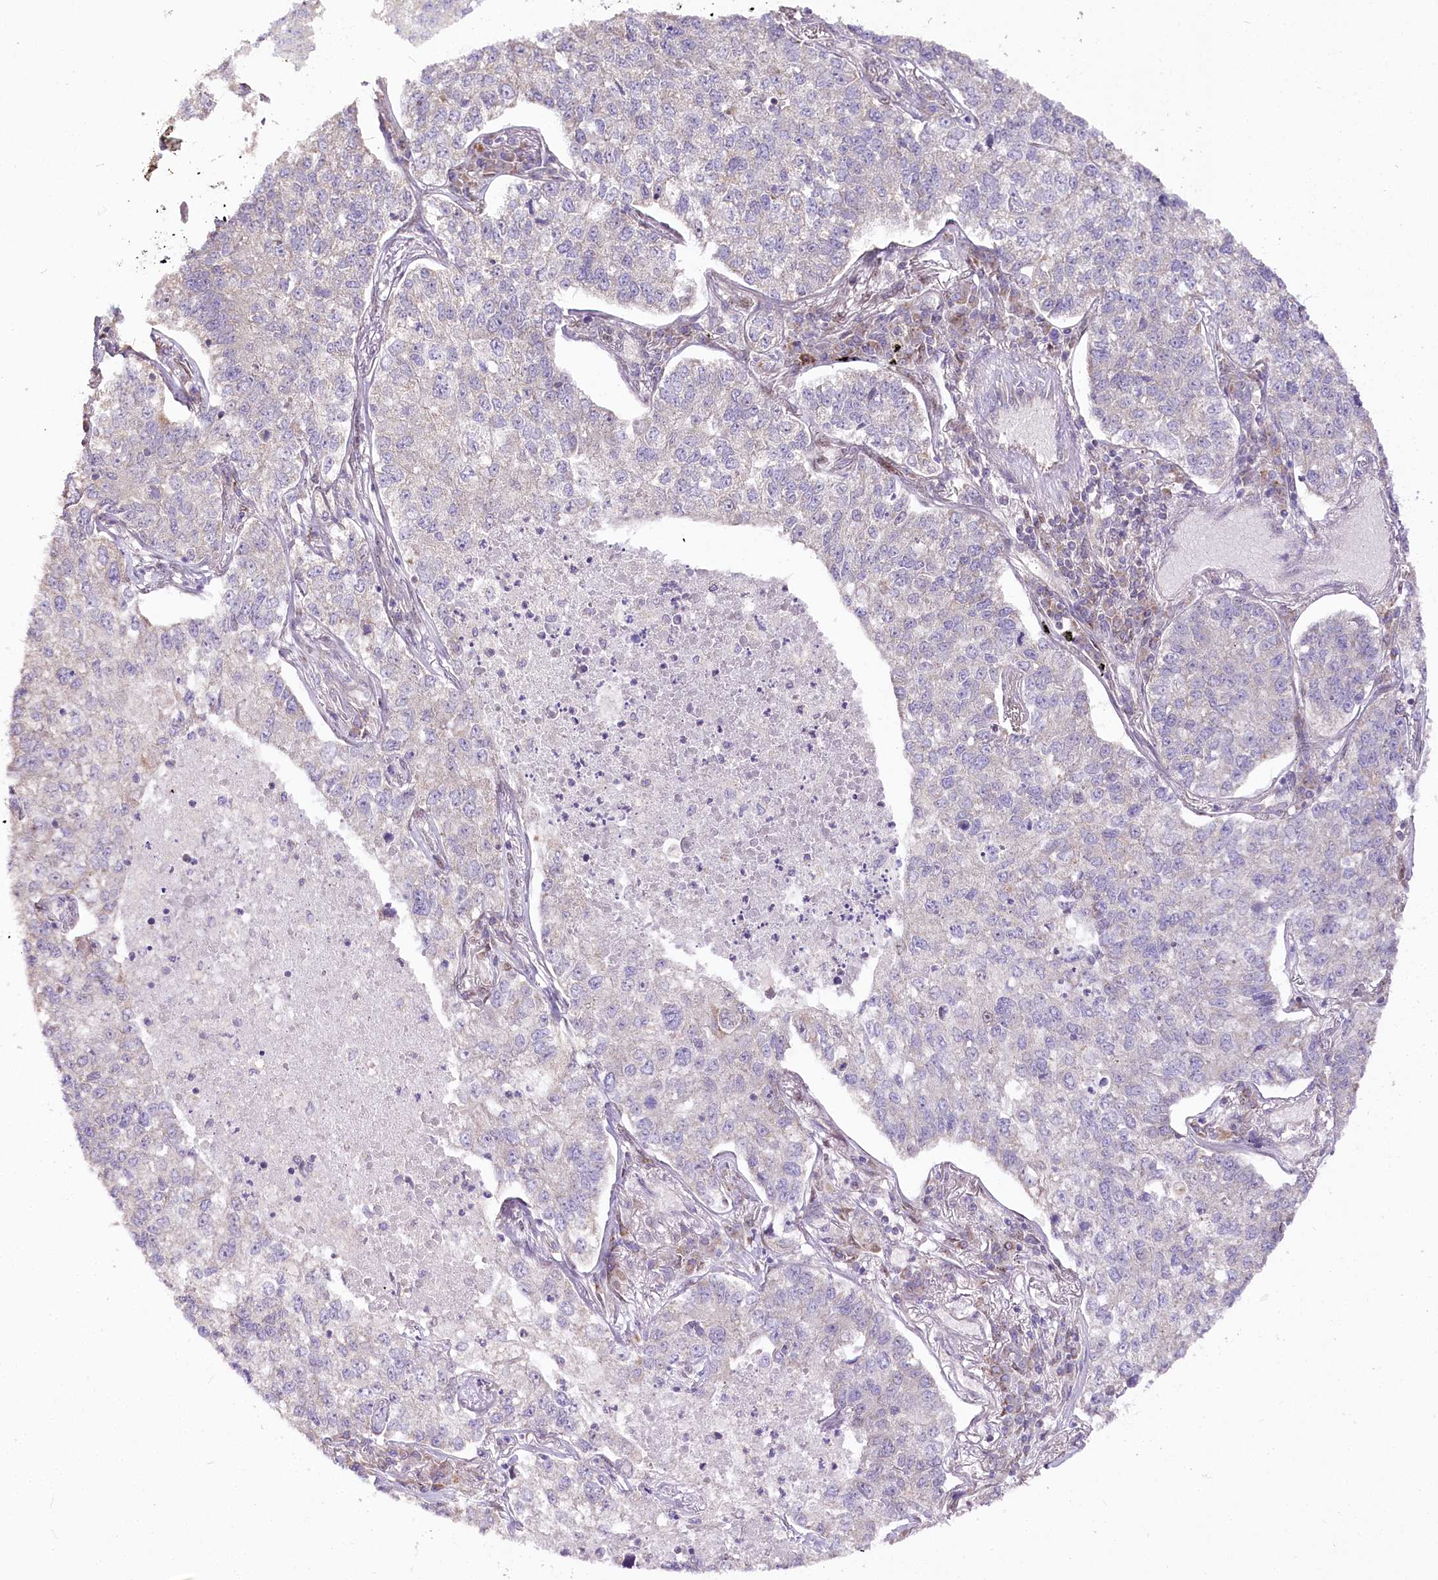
{"staining": {"intensity": "negative", "quantity": "none", "location": "none"}, "tissue": "lung cancer", "cell_type": "Tumor cells", "image_type": "cancer", "snomed": [{"axis": "morphology", "description": "Adenocarcinoma, NOS"}, {"axis": "topography", "description": "Lung"}], "caption": "DAB immunohistochemical staining of human adenocarcinoma (lung) exhibits no significant staining in tumor cells. The staining is performed using DAB (3,3'-diaminobenzidine) brown chromogen with nuclei counter-stained in using hematoxylin.", "gene": "ZNF226", "patient": {"sex": "male", "age": 49}}